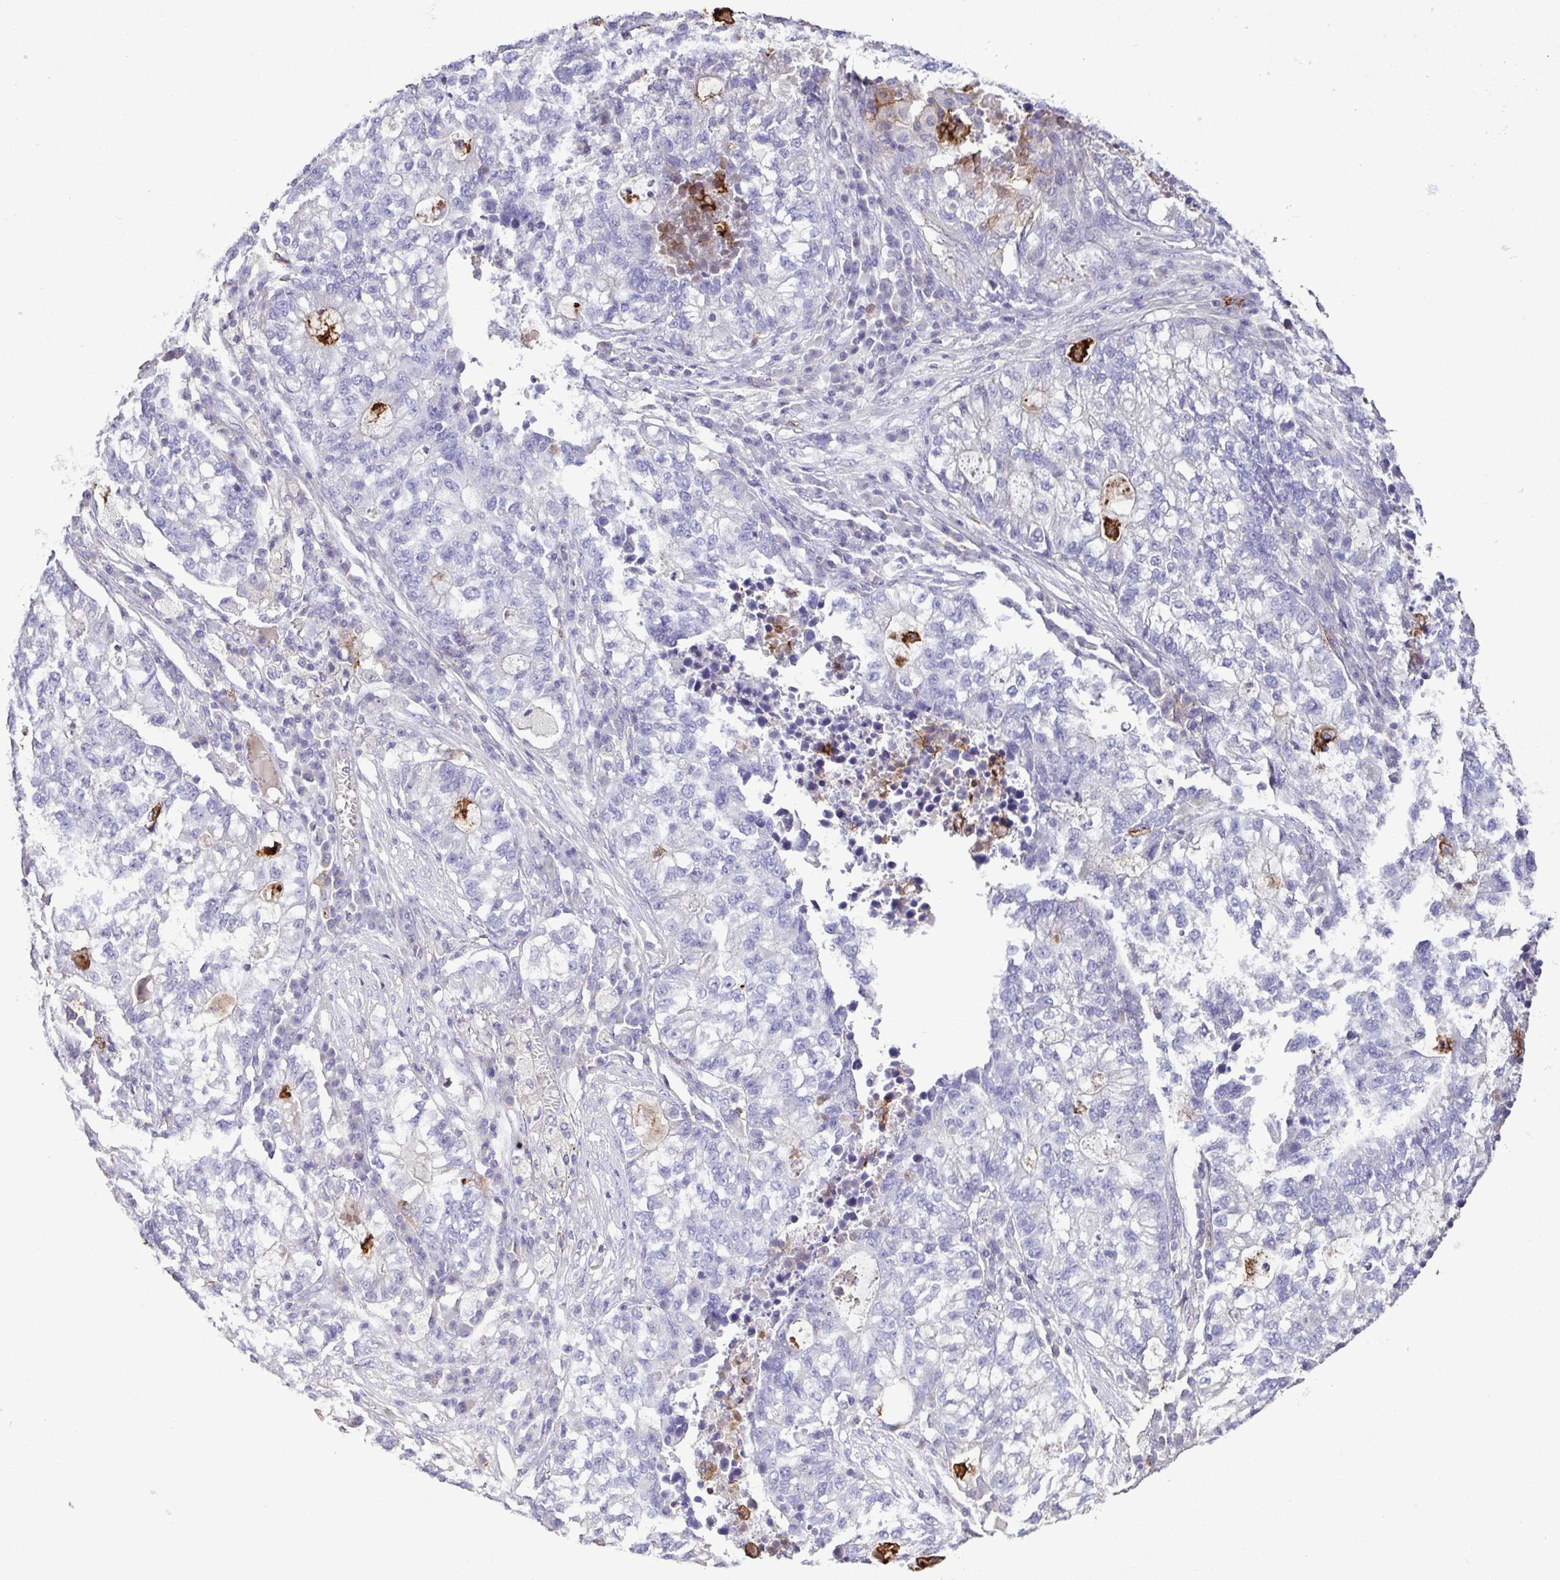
{"staining": {"intensity": "negative", "quantity": "none", "location": "none"}, "tissue": "lung cancer", "cell_type": "Tumor cells", "image_type": "cancer", "snomed": [{"axis": "morphology", "description": "Adenocarcinoma, NOS"}, {"axis": "topography", "description": "Lung"}], "caption": "Lung cancer (adenocarcinoma) stained for a protein using IHC demonstrates no expression tumor cells.", "gene": "MARCO", "patient": {"sex": "male", "age": 57}}